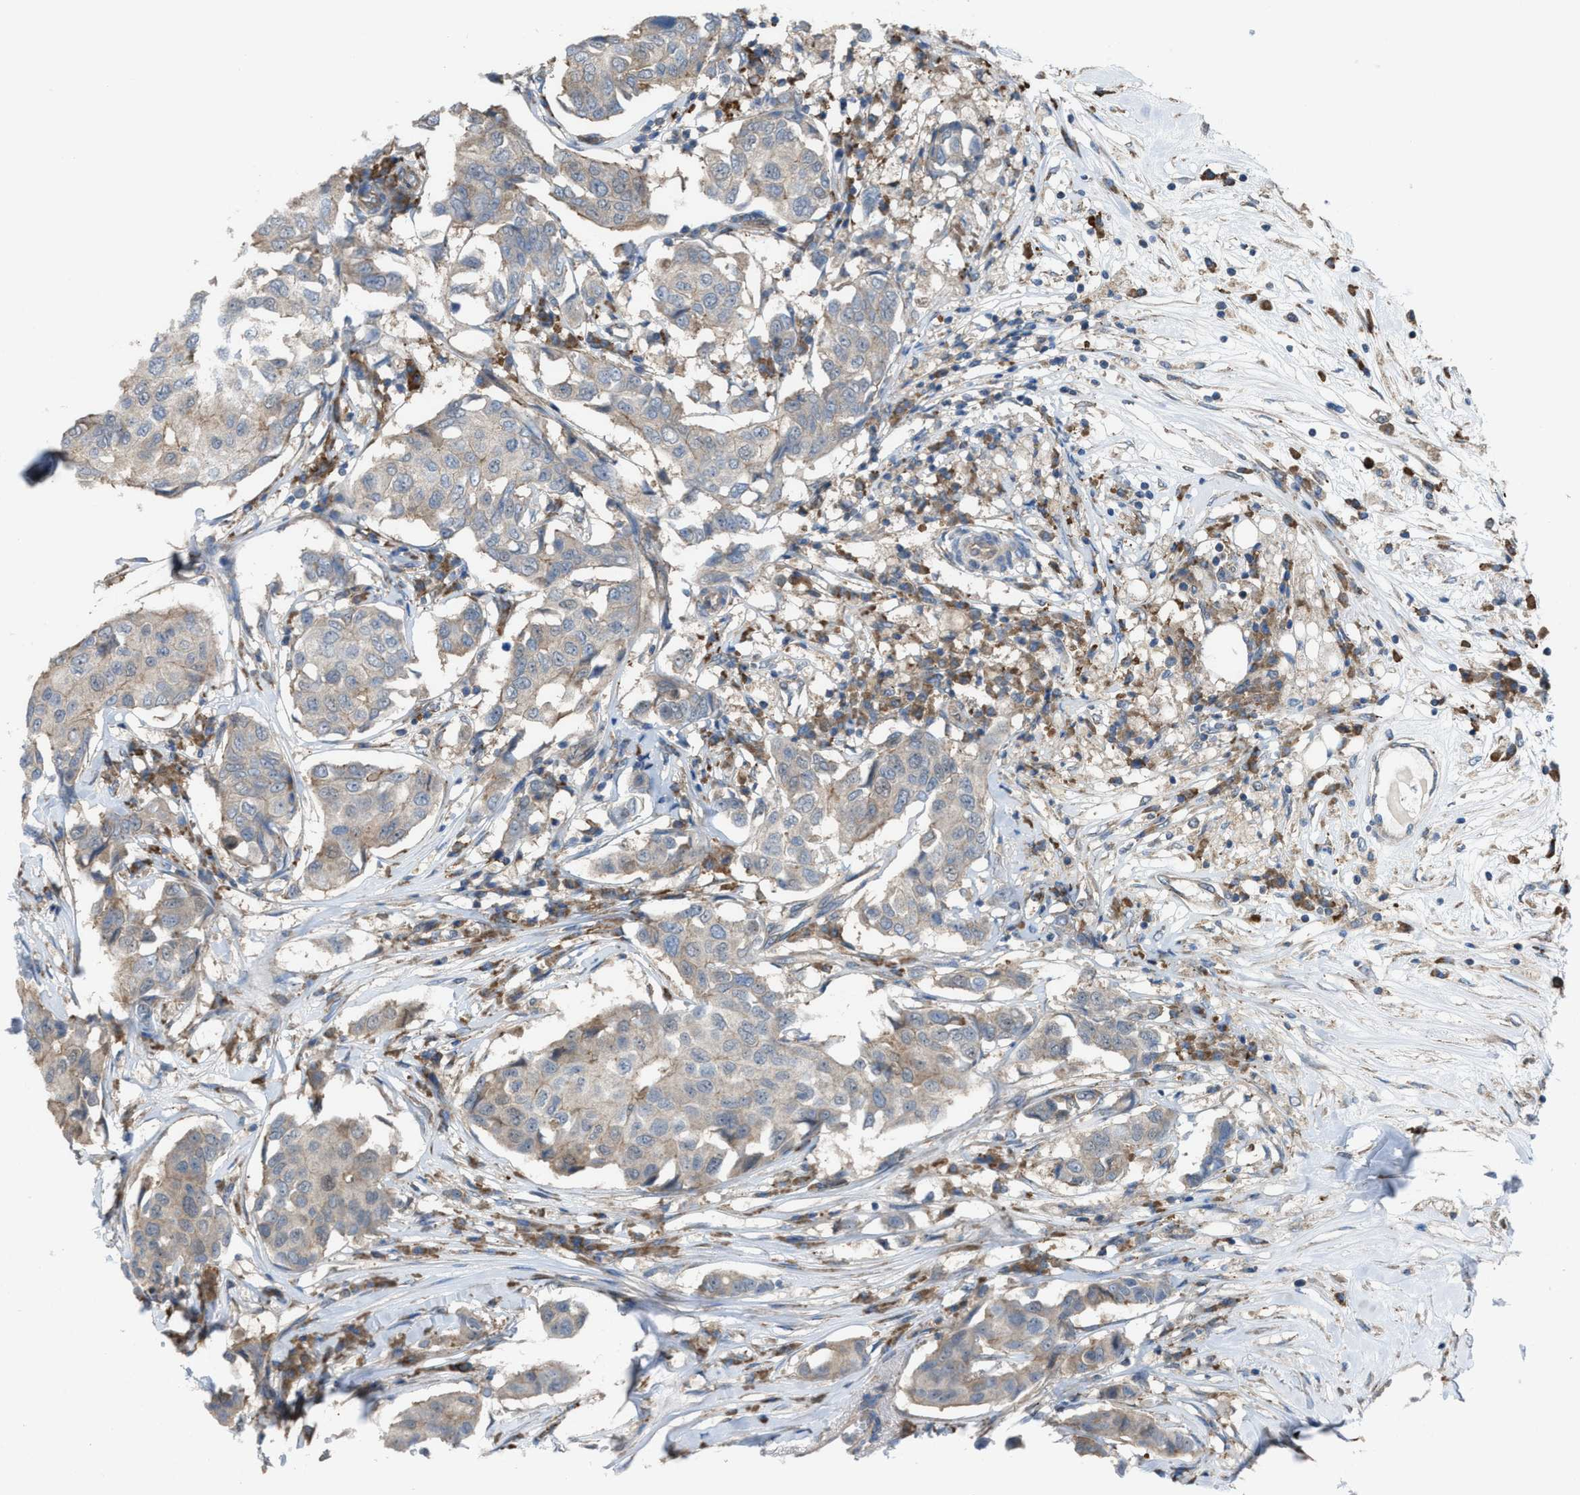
{"staining": {"intensity": "weak", "quantity": "<25%", "location": "cytoplasmic/membranous"}, "tissue": "breast cancer", "cell_type": "Tumor cells", "image_type": "cancer", "snomed": [{"axis": "morphology", "description": "Duct carcinoma"}, {"axis": "topography", "description": "Breast"}], "caption": "Immunohistochemical staining of breast intraductal carcinoma displays no significant staining in tumor cells. (DAB IHC visualized using brightfield microscopy, high magnification).", "gene": "PLAA", "patient": {"sex": "female", "age": 80}}